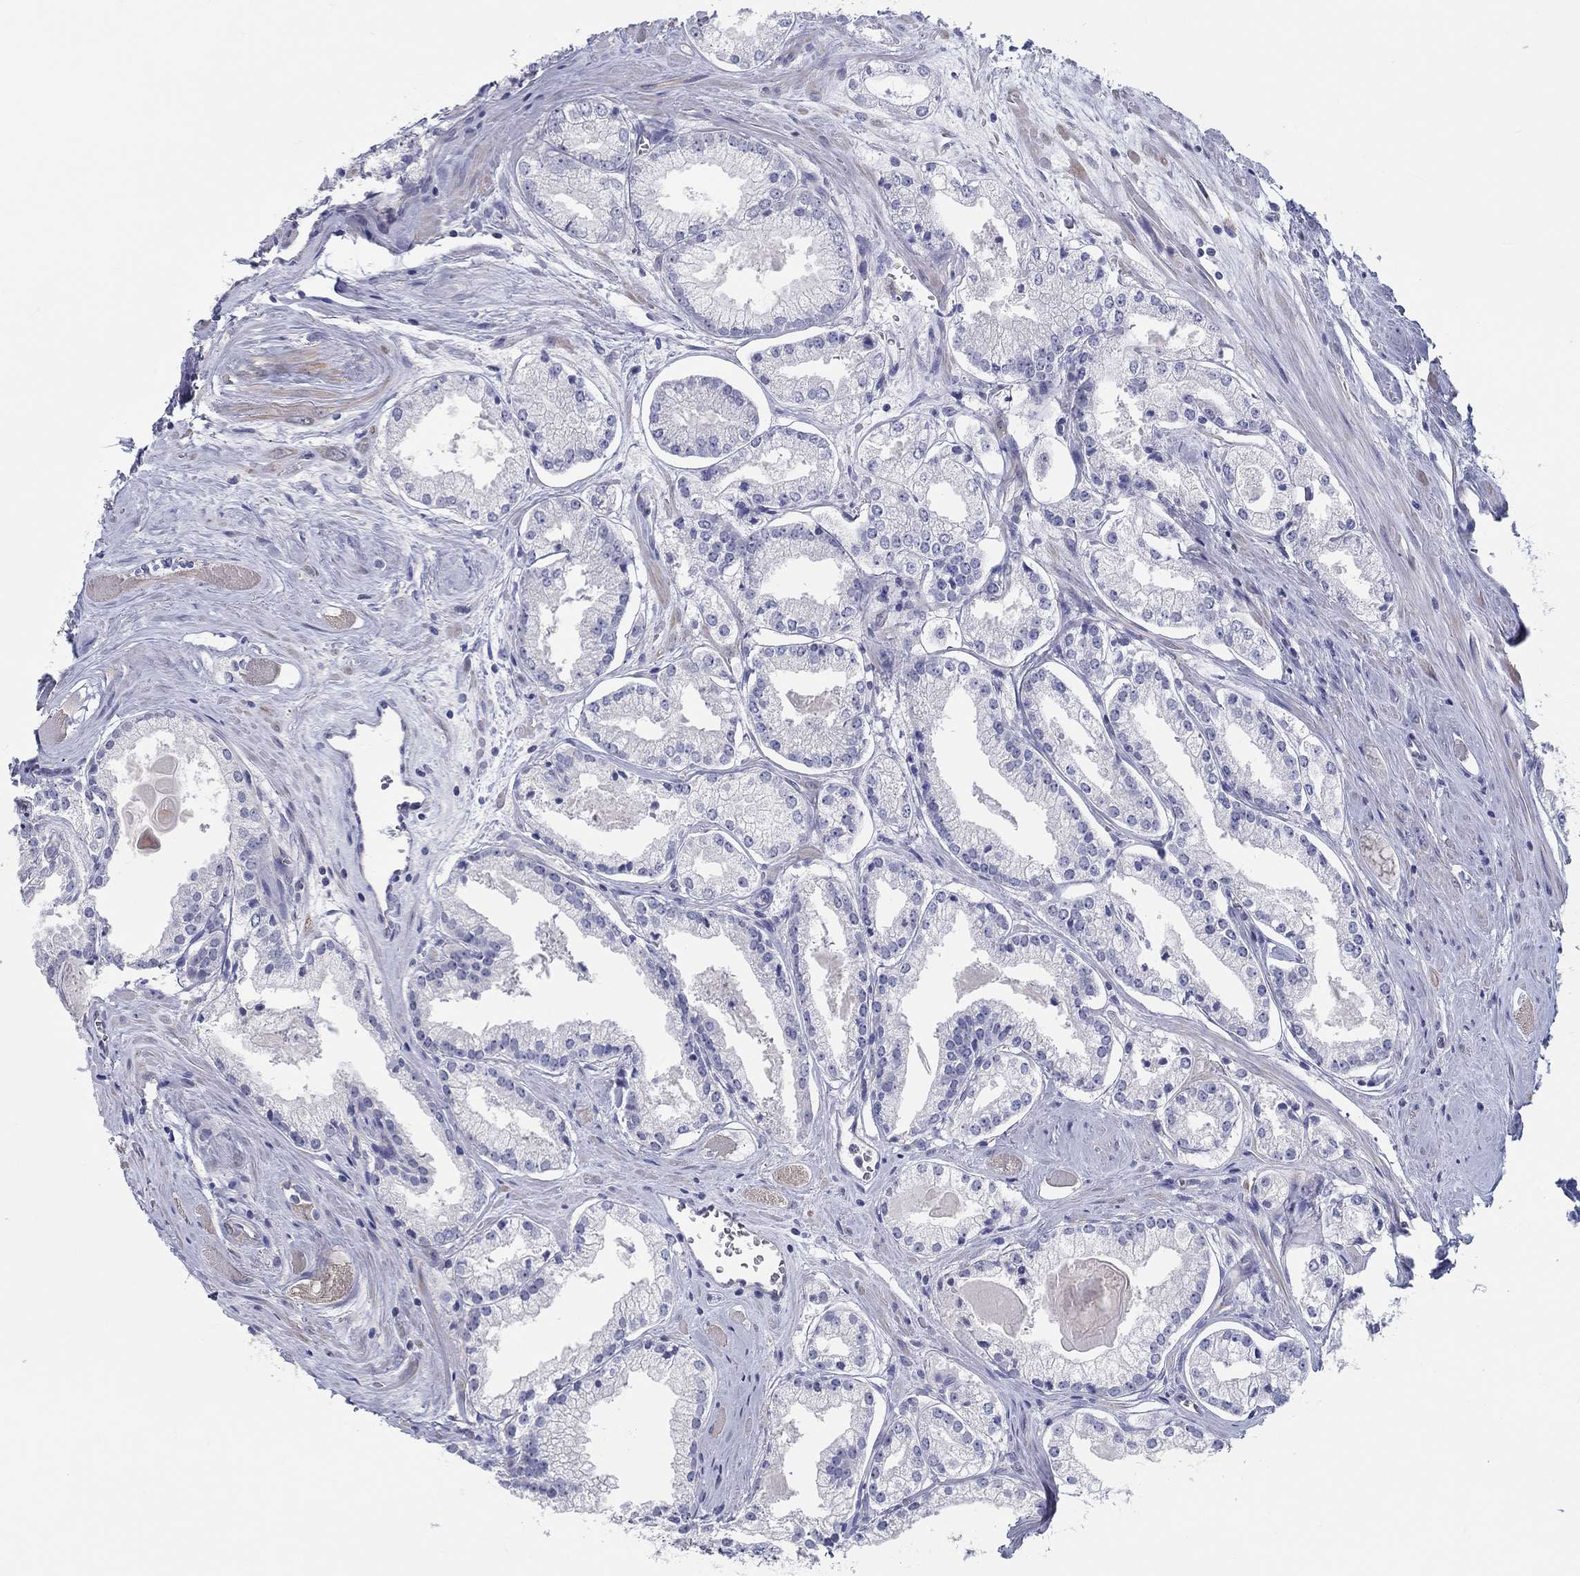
{"staining": {"intensity": "negative", "quantity": "none", "location": "none"}, "tissue": "prostate cancer", "cell_type": "Tumor cells", "image_type": "cancer", "snomed": [{"axis": "morphology", "description": "Adenocarcinoma, NOS"}, {"axis": "topography", "description": "Prostate"}], "caption": "Histopathology image shows no protein expression in tumor cells of prostate cancer tissue.", "gene": "CRYGD", "patient": {"sex": "male", "age": 72}}